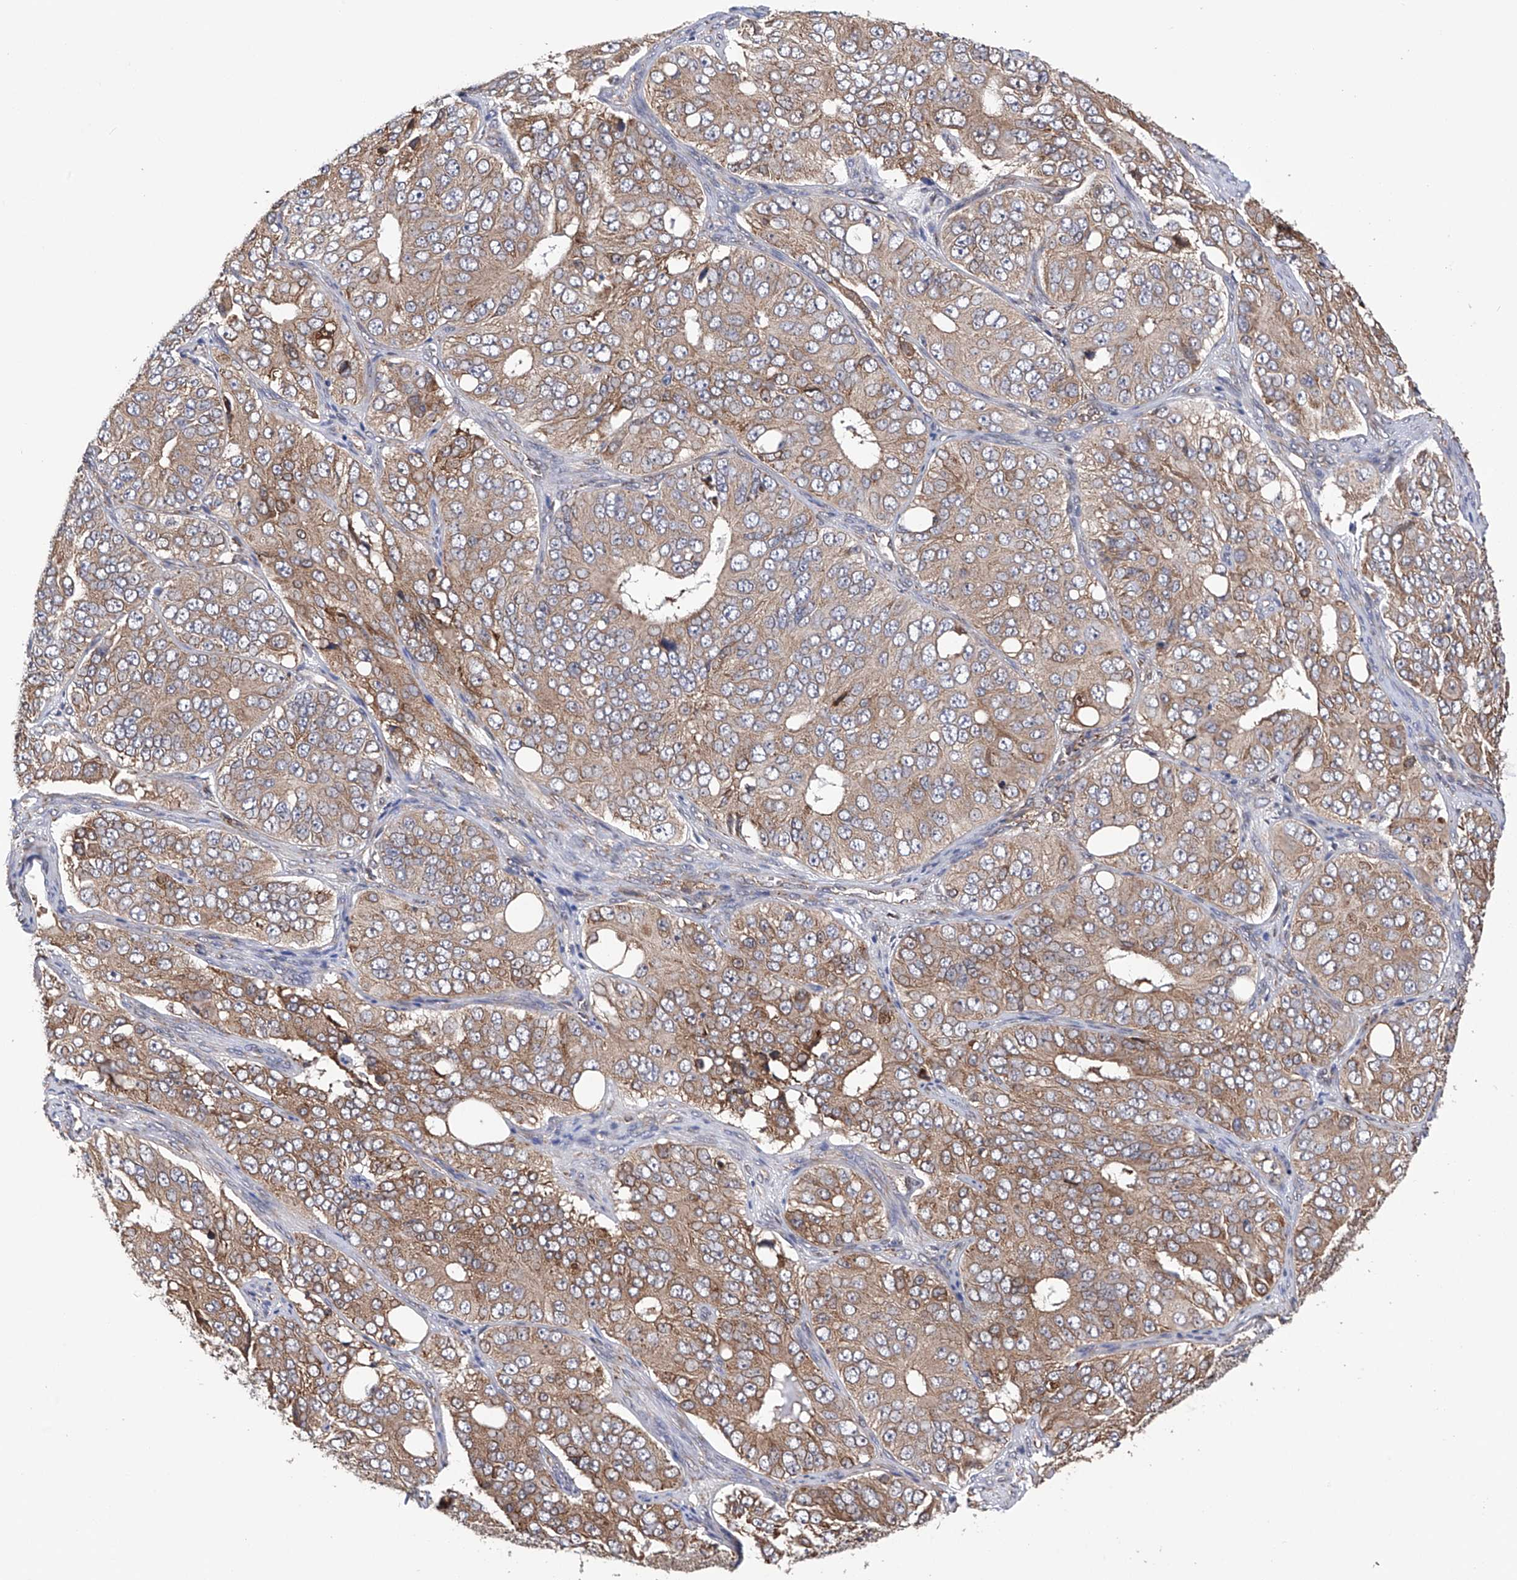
{"staining": {"intensity": "weak", "quantity": ">75%", "location": "cytoplasmic/membranous"}, "tissue": "ovarian cancer", "cell_type": "Tumor cells", "image_type": "cancer", "snomed": [{"axis": "morphology", "description": "Carcinoma, endometroid"}, {"axis": "topography", "description": "Ovary"}], "caption": "There is low levels of weak cytoplasmic/membranous staining in tumor cells of endometroid carcinoma (ovarian), as demonstrated by immunohistochemical staining (brown color).", "gene": "DNAH8", "patient": {"sex": "female", "age": 51}}